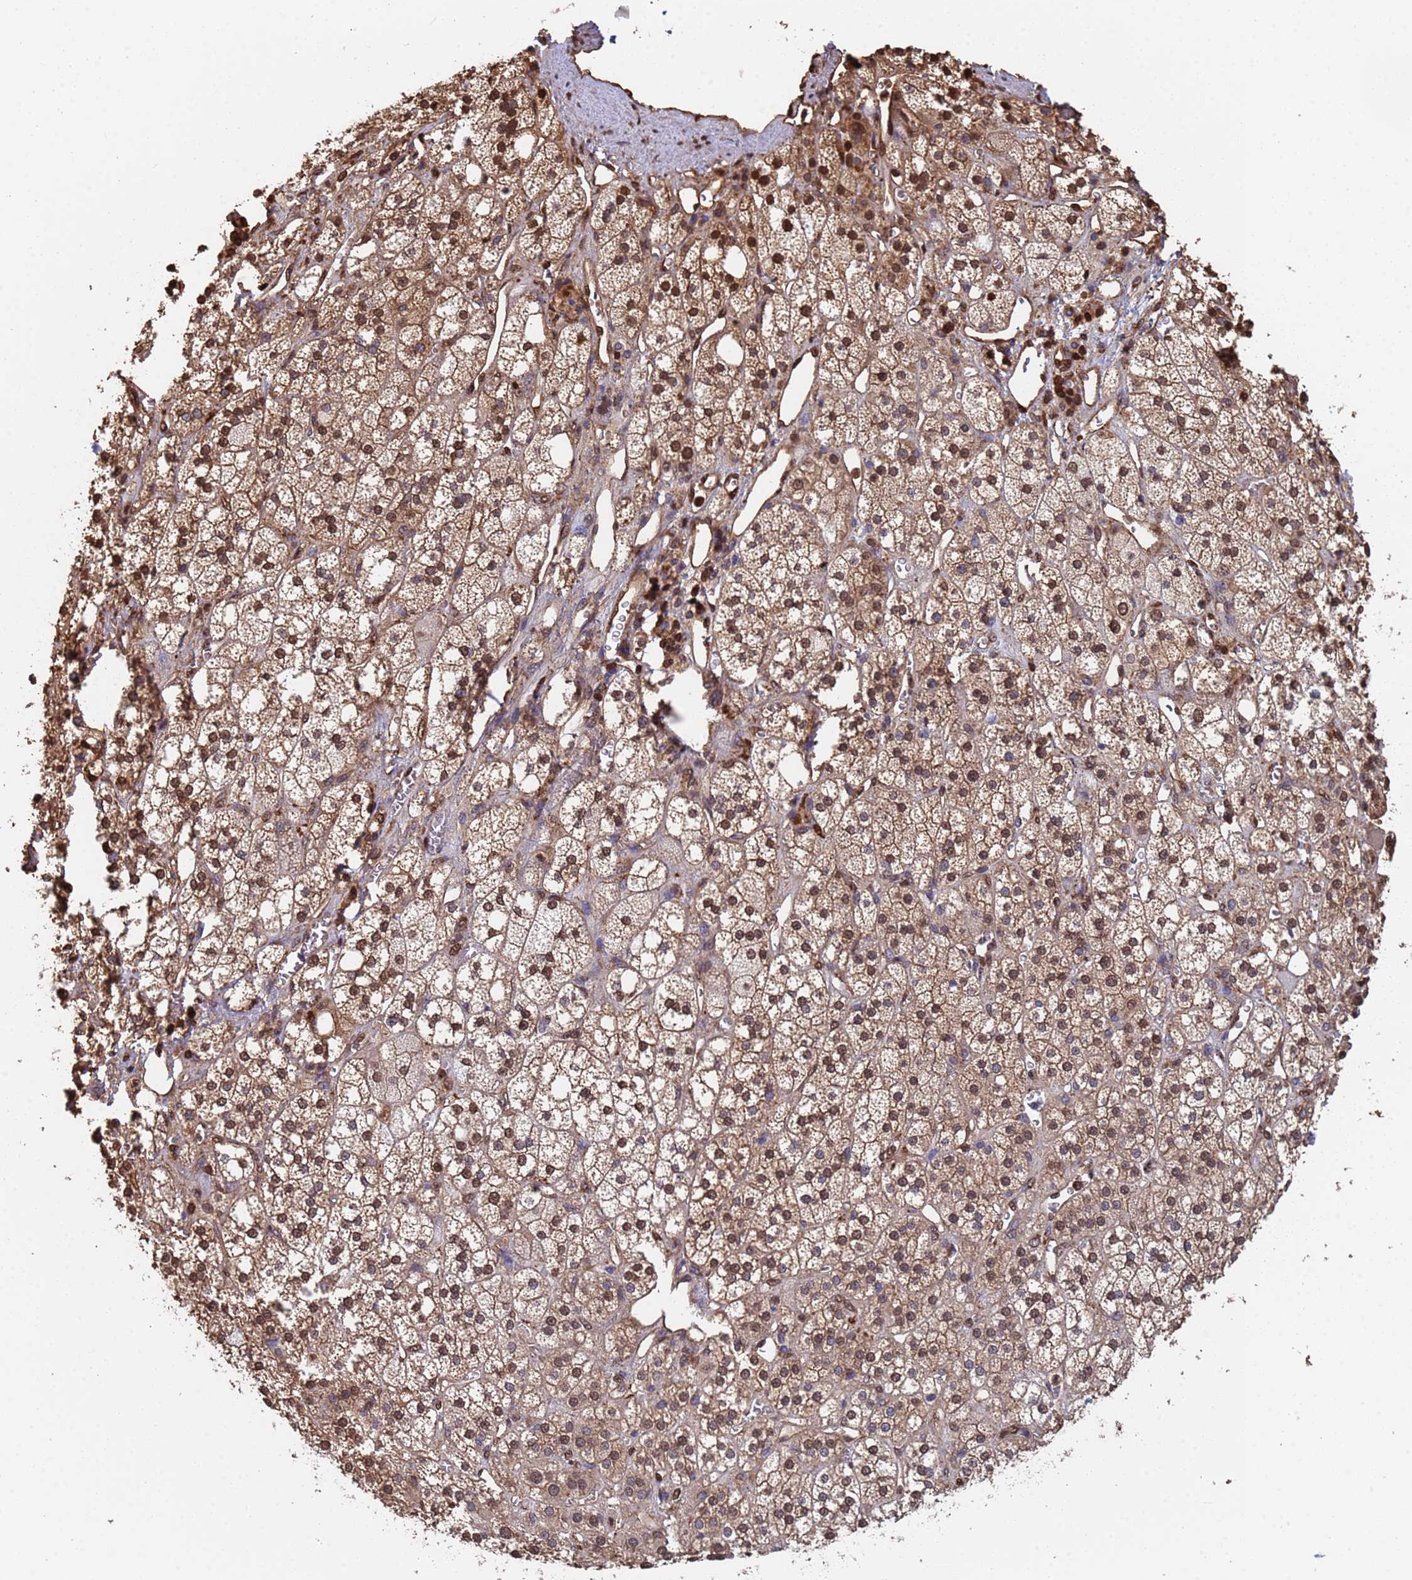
{"staining": {"intensity": "moderate", "quantity": ">75%", "location": "cytoplasmic/membranous,nuclear"}, "tissue": "adrenal gland", "cell_type": "Glandular cells", "image_type": "normal", "snomed": [{"axis": "morphology", "description": "Normal tissue, NOS"}, {"axis": "topography", "description": "Adrenal gland"}], "caption": "Approximately >75% of glandular cells in benign adrenal gland show moderate cytoplasmic/membranous,nuclear protein positivity as visualized by brown immunohistochemical staining.", "gene": "SUMO2", "patient": {"sex": "male", "age": 61}}